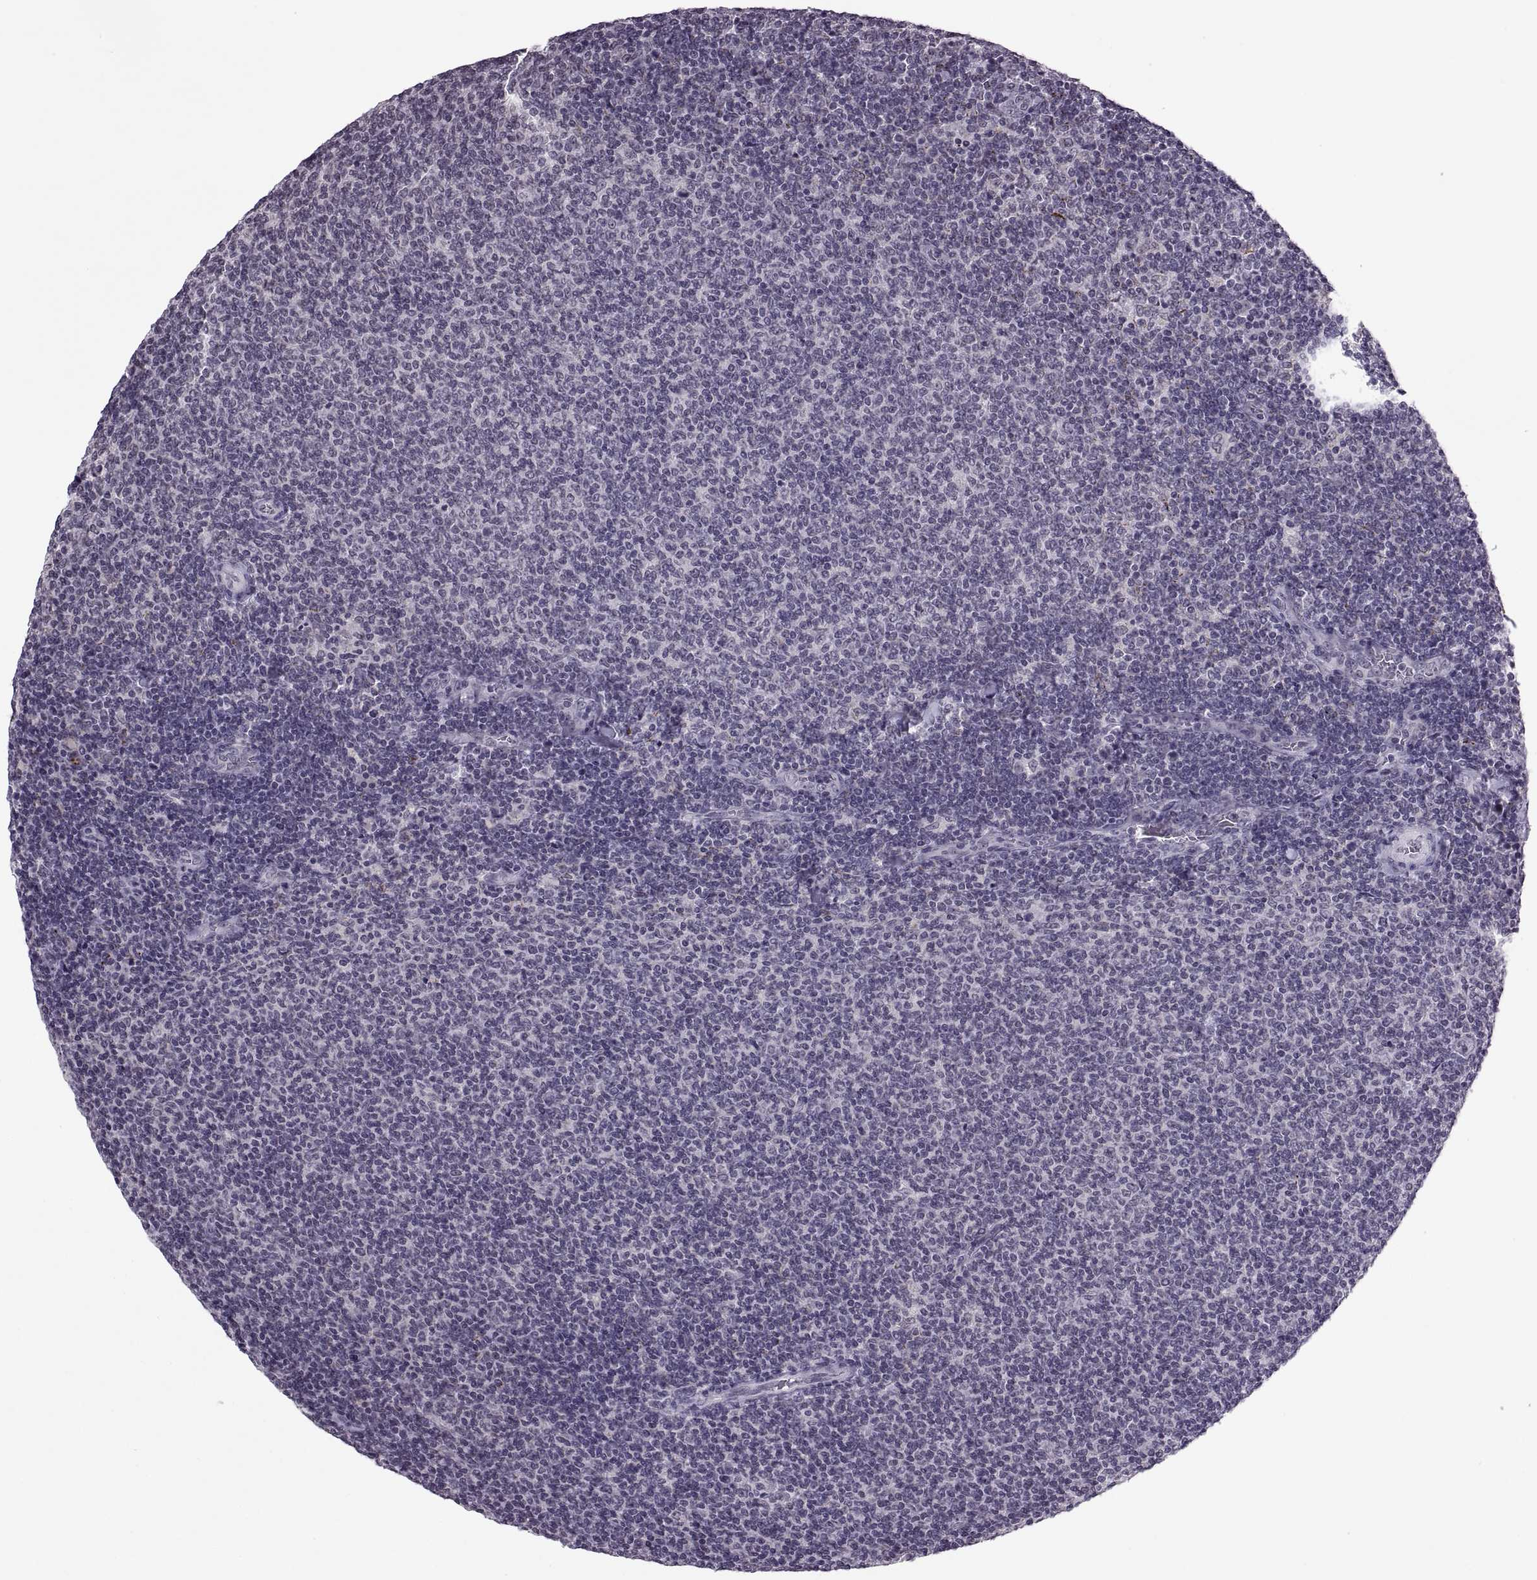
{"staining": {"intensity": "negative", "quantity": "none", "location": "none"}, "tissue": "lymphoma", "cell_type": "Tumor cells", "image_type": "cancer", "snomed": [{"axis": "morphology", "description": "Malignant lymphoma, non-Hodgkin's type, Low grade"}, {"axis": "topography", "description": "Lymph node"}], "caption": "An immunohistochemistry (IHC) micrograph of malignant lymphoma, non-Hodgkin's type (low-grade) is shown. There is no staining in tumor cells of malignant lymphoma, non-Hodgkin's type (low-grade).", "gene": "OTP", "patient": {"sex": "male", "age": 52}}